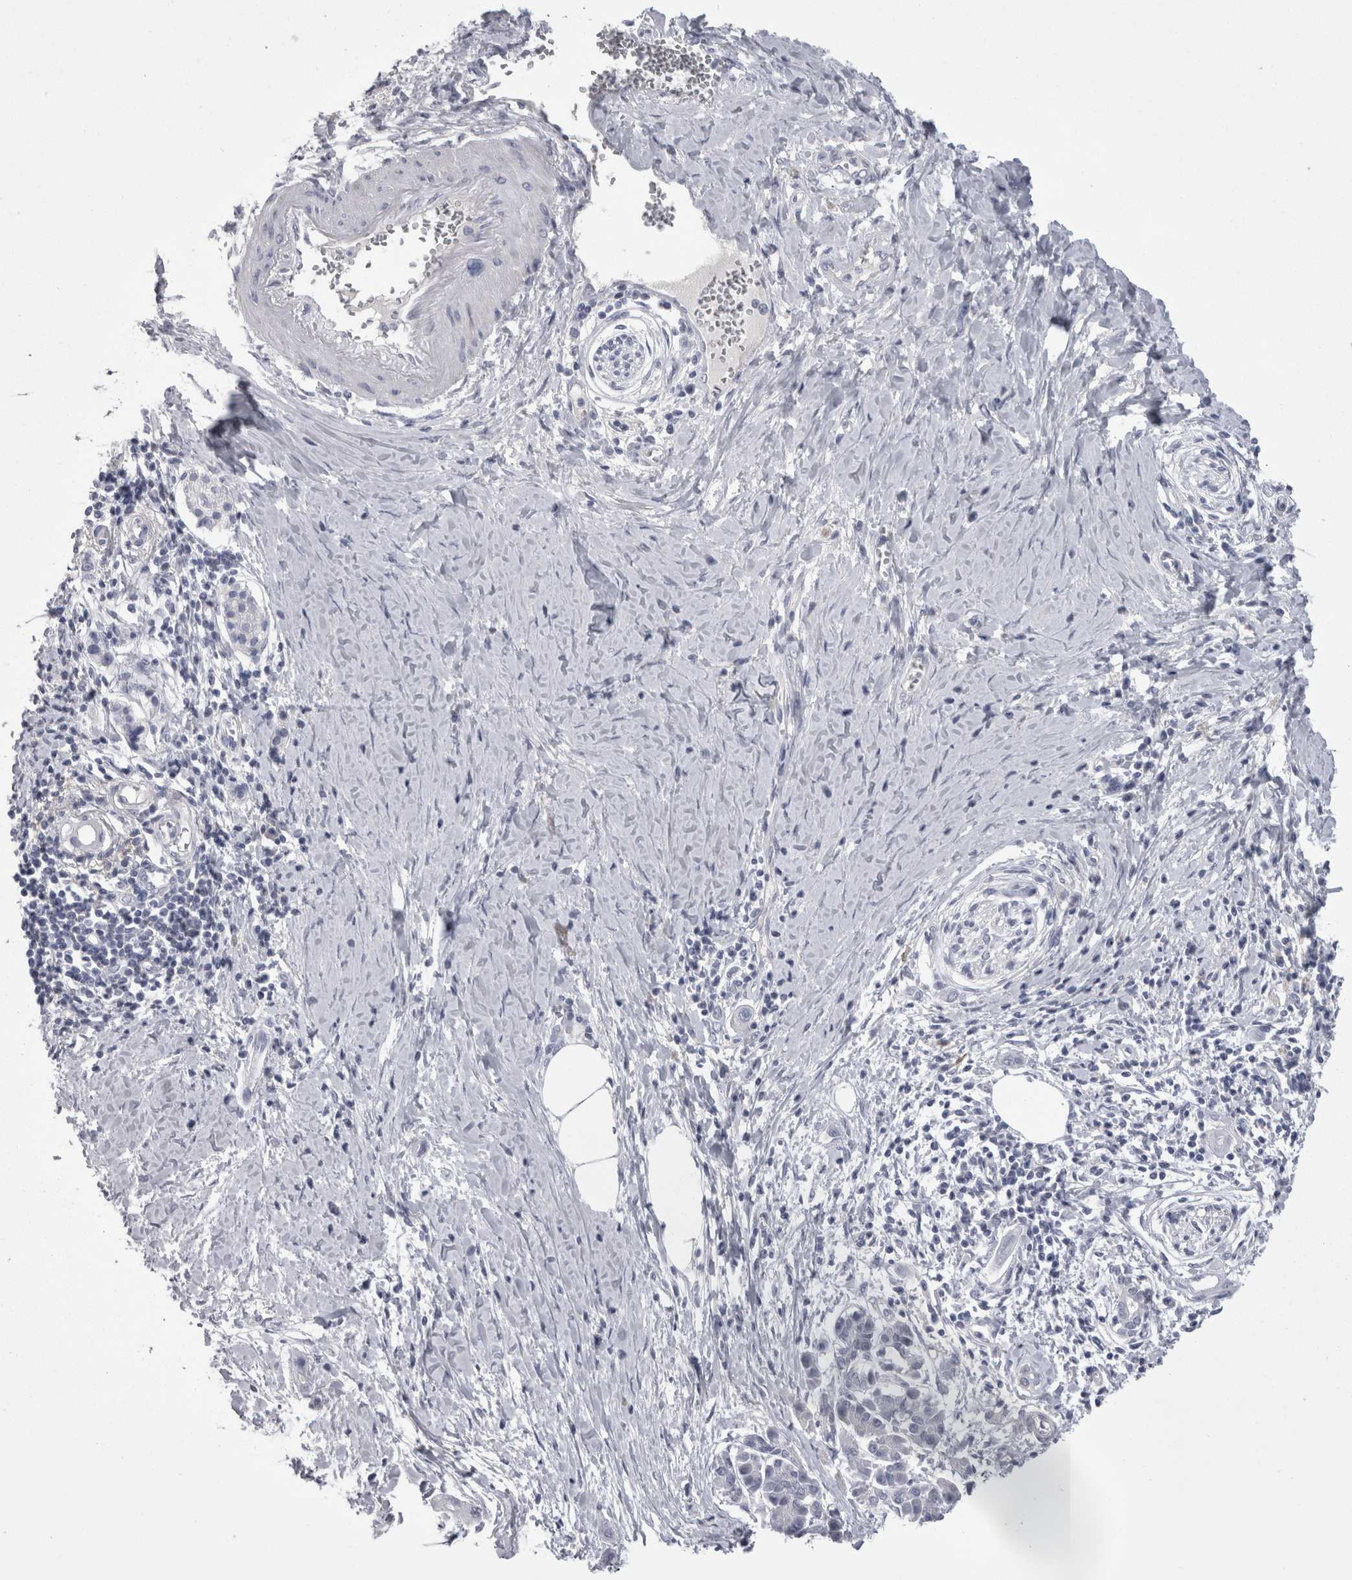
{"staining": {"intensity": "negative", "quantity": "none", "location": "none"}, "tissue": "pancreatic cancer", "cell_type": "Tumor cells", "image_type": "cancer", "snomed": [{"axis": "morphology", "description": "Adenocarcinoma, NOS"}, {"axis": "topography", "description": "Pancreas"}], "caption": "Immunohistochemical staining of human pancreatic adenocarcinoma exhibits no significant staining in tumor cells.", "gene": "AFMID", "patient": {"sex": "male", "age": 59}}